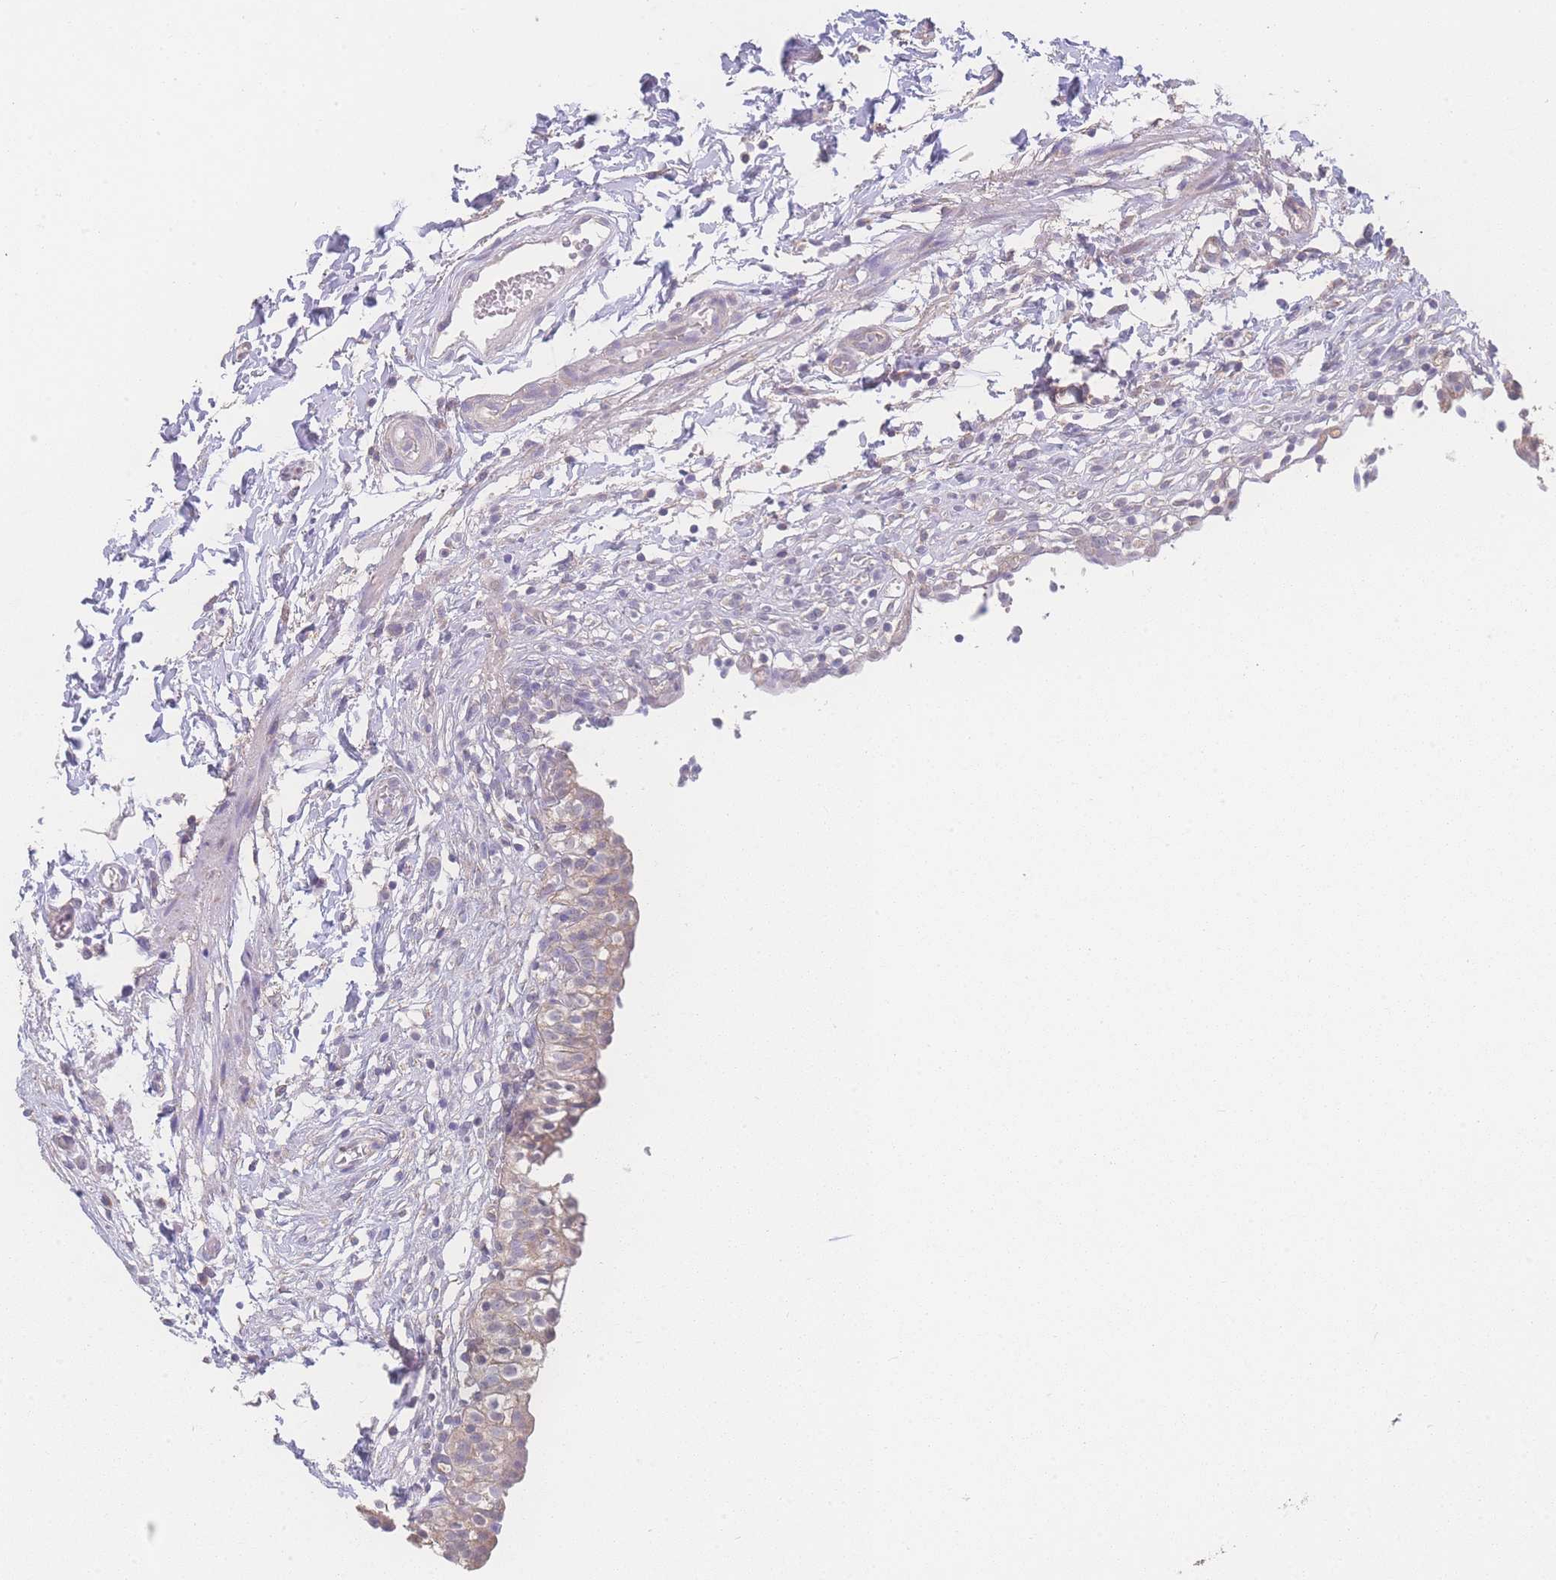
{"staining": {"intensity": "weak", "quantity": "25%-75%", "location": "cytoplasmic/membranous"}, "tissue": "urinary bladder", "cell_type": "Urothelial cells", "image_type": "normal", "snomed": [{"axis": "morphology", "description": "Normal tissue, NOS"}, {"axis": "topography", "description": "Urinary bladder"}, {"axis": "topography", "description": "Peripheral nerve tissue"}], "caption": "The photomicrograph reveals immunohistochemical staining of unremarkable urinary bladder. There is weak cytoplasmic/membranous staining is seen in approximately 25%-75% of urothelial cells.", "gene": "GIPR", "patient": {"sex": "male", "age": 55}}